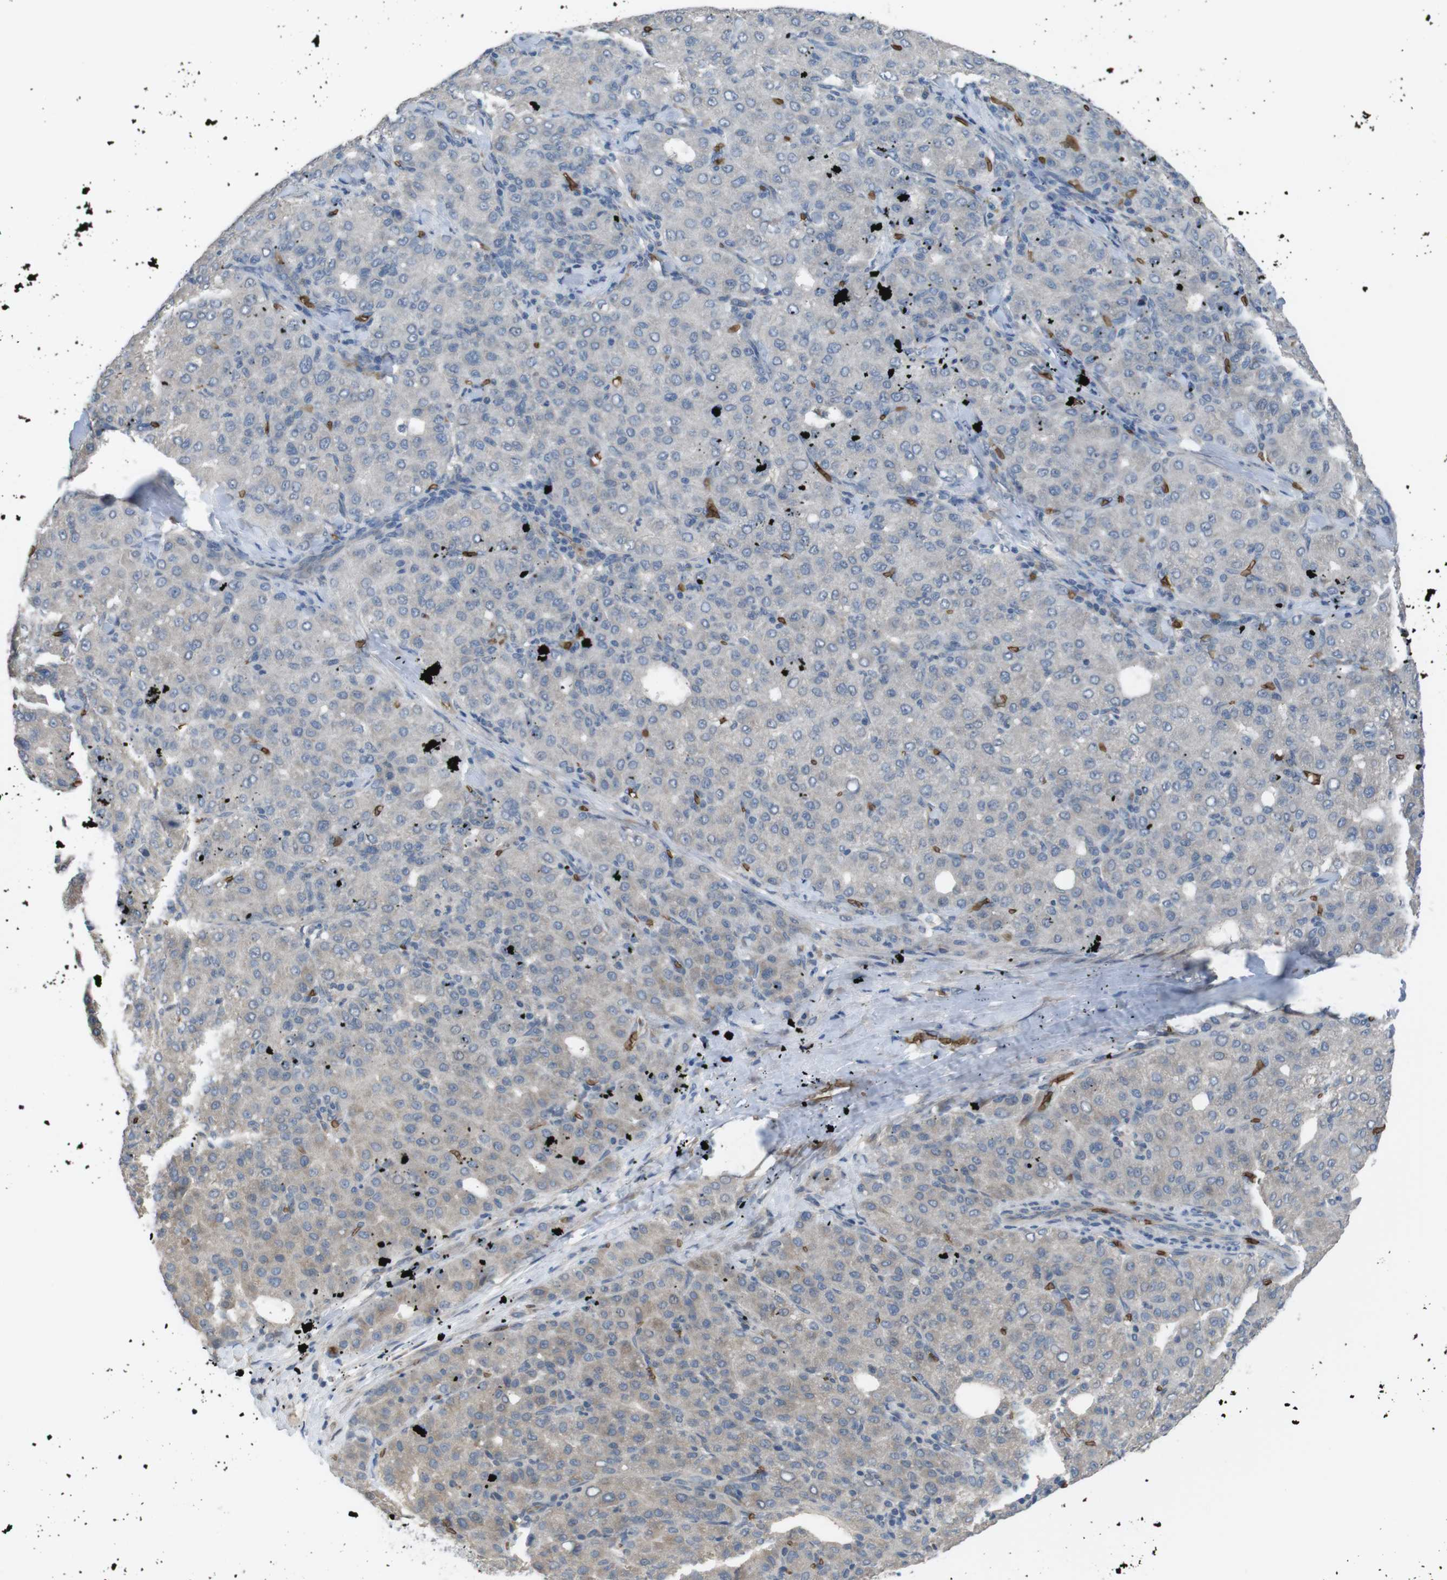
{"staining": {"intensity": "negative", "quantity": "none", "location": "none"}, "tissue": "liver cancer", "cell_type": "Tumor cells", "image_type": "cancer", "snomed": [{"axis": "morphology", "description": "Carcinoma, Hepatocellular, NOS"}, {"axis": "topography", "description": "Liver"}], "caption": "Immunohistochemistry photomicrograph of neoplastic tissue: human liver hepatocellular carcinoma stained with DAB (3,3'-diaminobenzidine) reveals no significant protein staining in tumor cells.", "gene": "GYPA", "patient": {"sex": "male", "age": 65}}